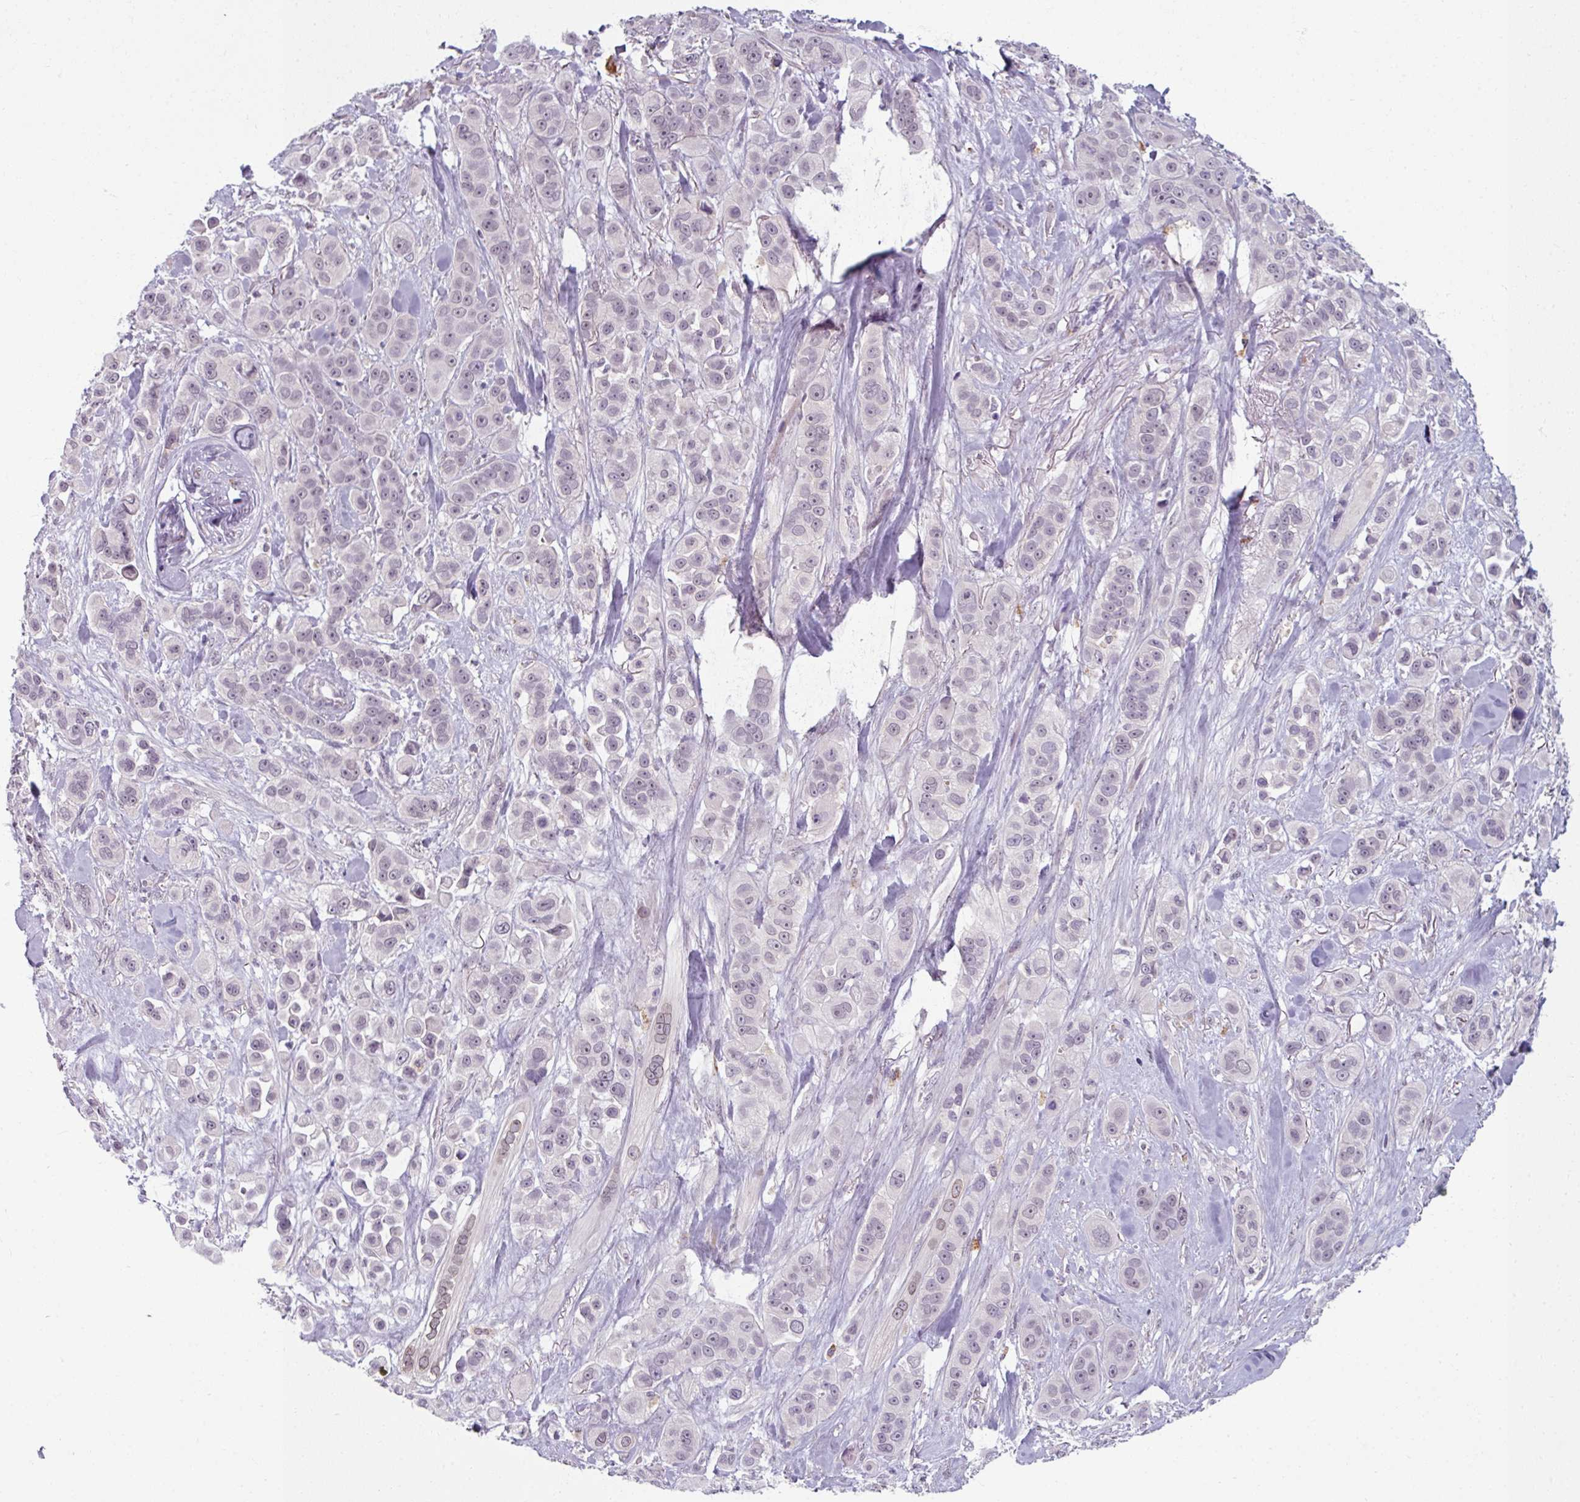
{"staining": {"intensity": "weak", "quantity": "<25%", "location": "nuclear"}, "tissue": "skin cancer", "cell_type": "Tumor cells", "image_type": "cancer", "snomed": [{"axis": "morphology", "description": "Squamous cell carcinoma, NOS"}, {"axis": "topography", "description": "Skin"}], "caption": "Immunohistochemistry (IHC) photomicrograph of neoplastic tissue: skin squamous cell carcinoma stained with DAB (3,3'-diaminobenzidine) demonstrates no significant protein expression in tumor cells.", "gene": "UVSSA", "patient": {"sex": "male", "age": 67}}